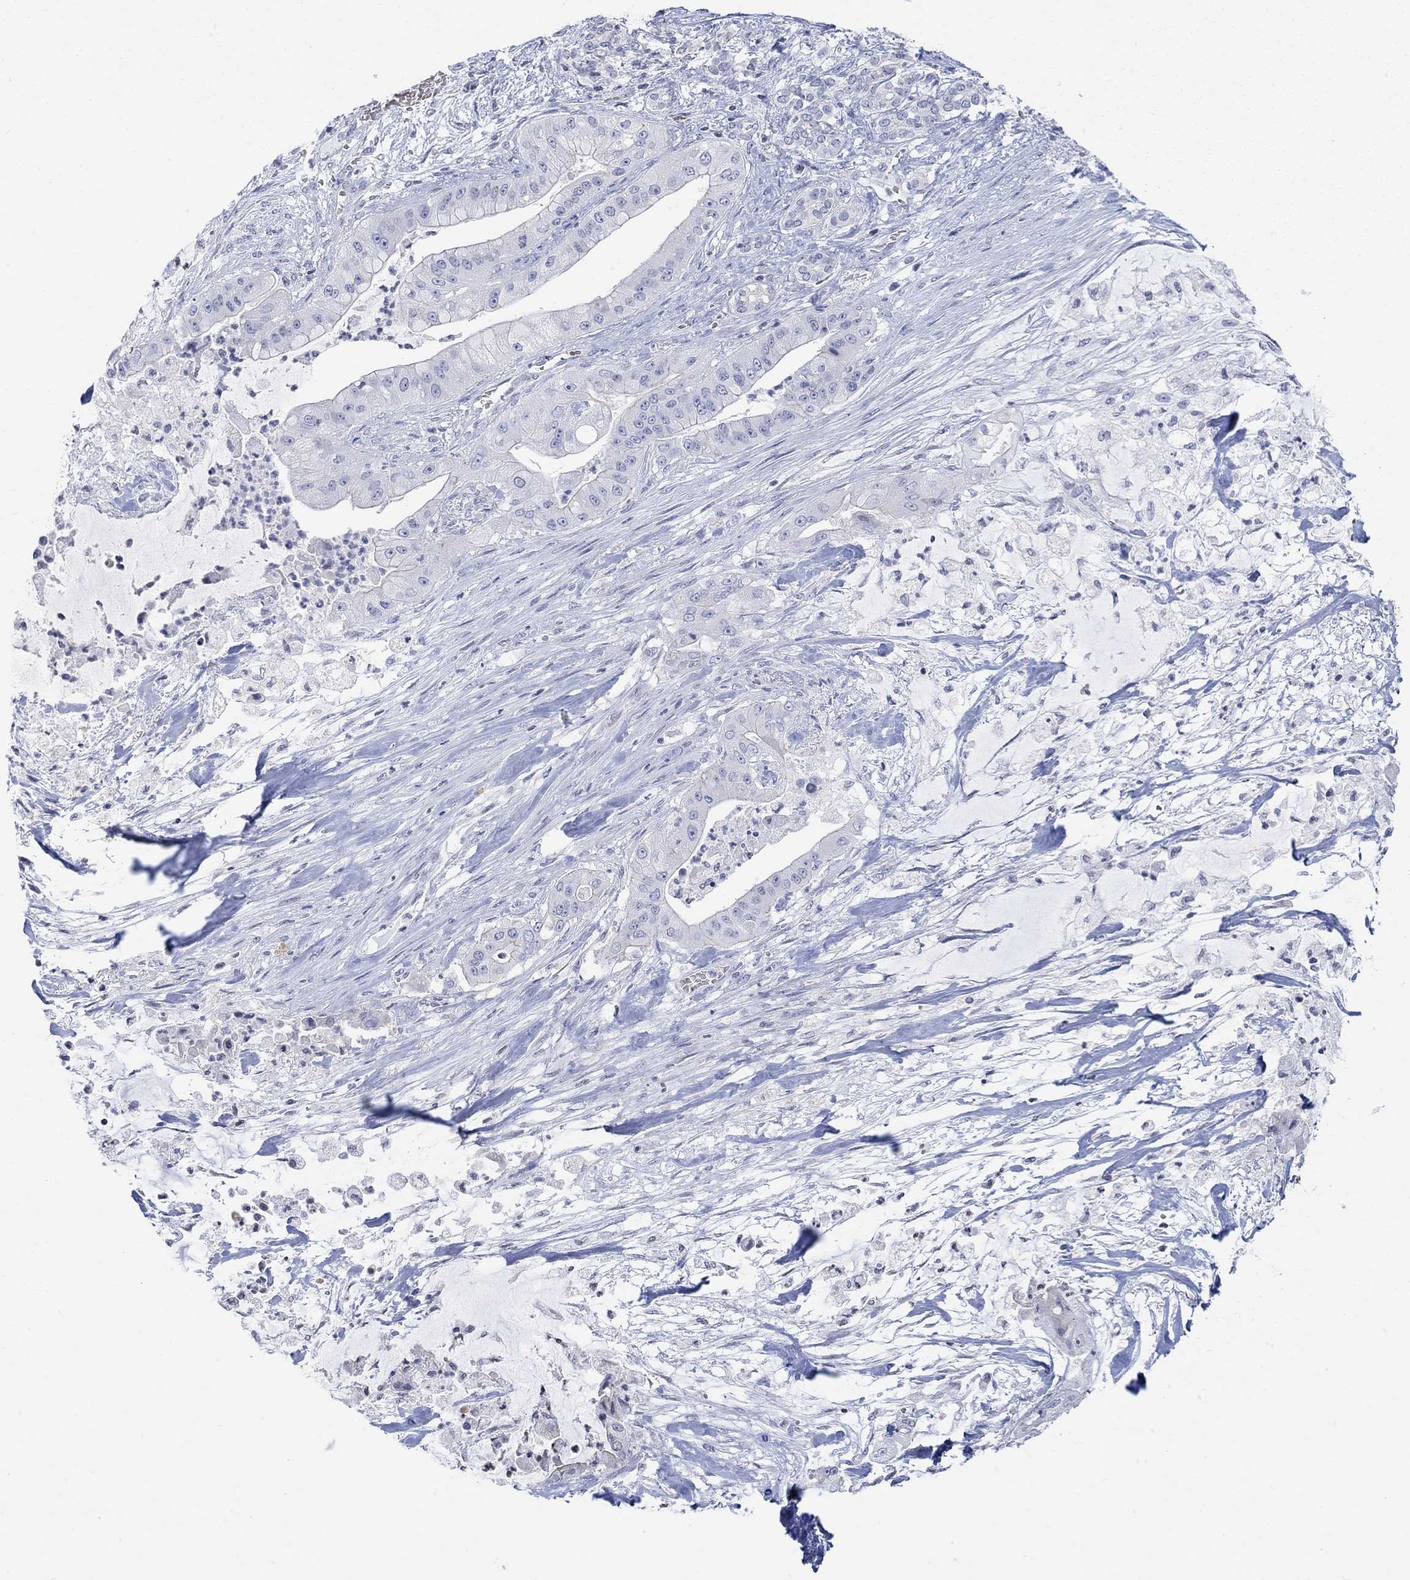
{"staining": {"intensity": "negative", "quantity": "none", "location": "none"}, "tissue": "pancreatic cancer", "cell_type": "Tumor cells", "image_type": "cancer", "snomed": [{"axis": "morphology", "description": "Normal tissue, NOS"}, {"axis": "morphology", "description": "Inflammation, NOS"}, {"axis": "morphology", "description": "Adenocarcinoma, NOS"}, {"axis": "topography", "description": "Pancreas"}], "caption": "This image is of pancreatic adenocarcinoma stained with immunohistochemistry to label a protein in brown with the nuclei are counter-stained blue. There is no expression in tumor cells.", "gene": "TMEM255A", "patient": {"sex": "male", "age": 57}}